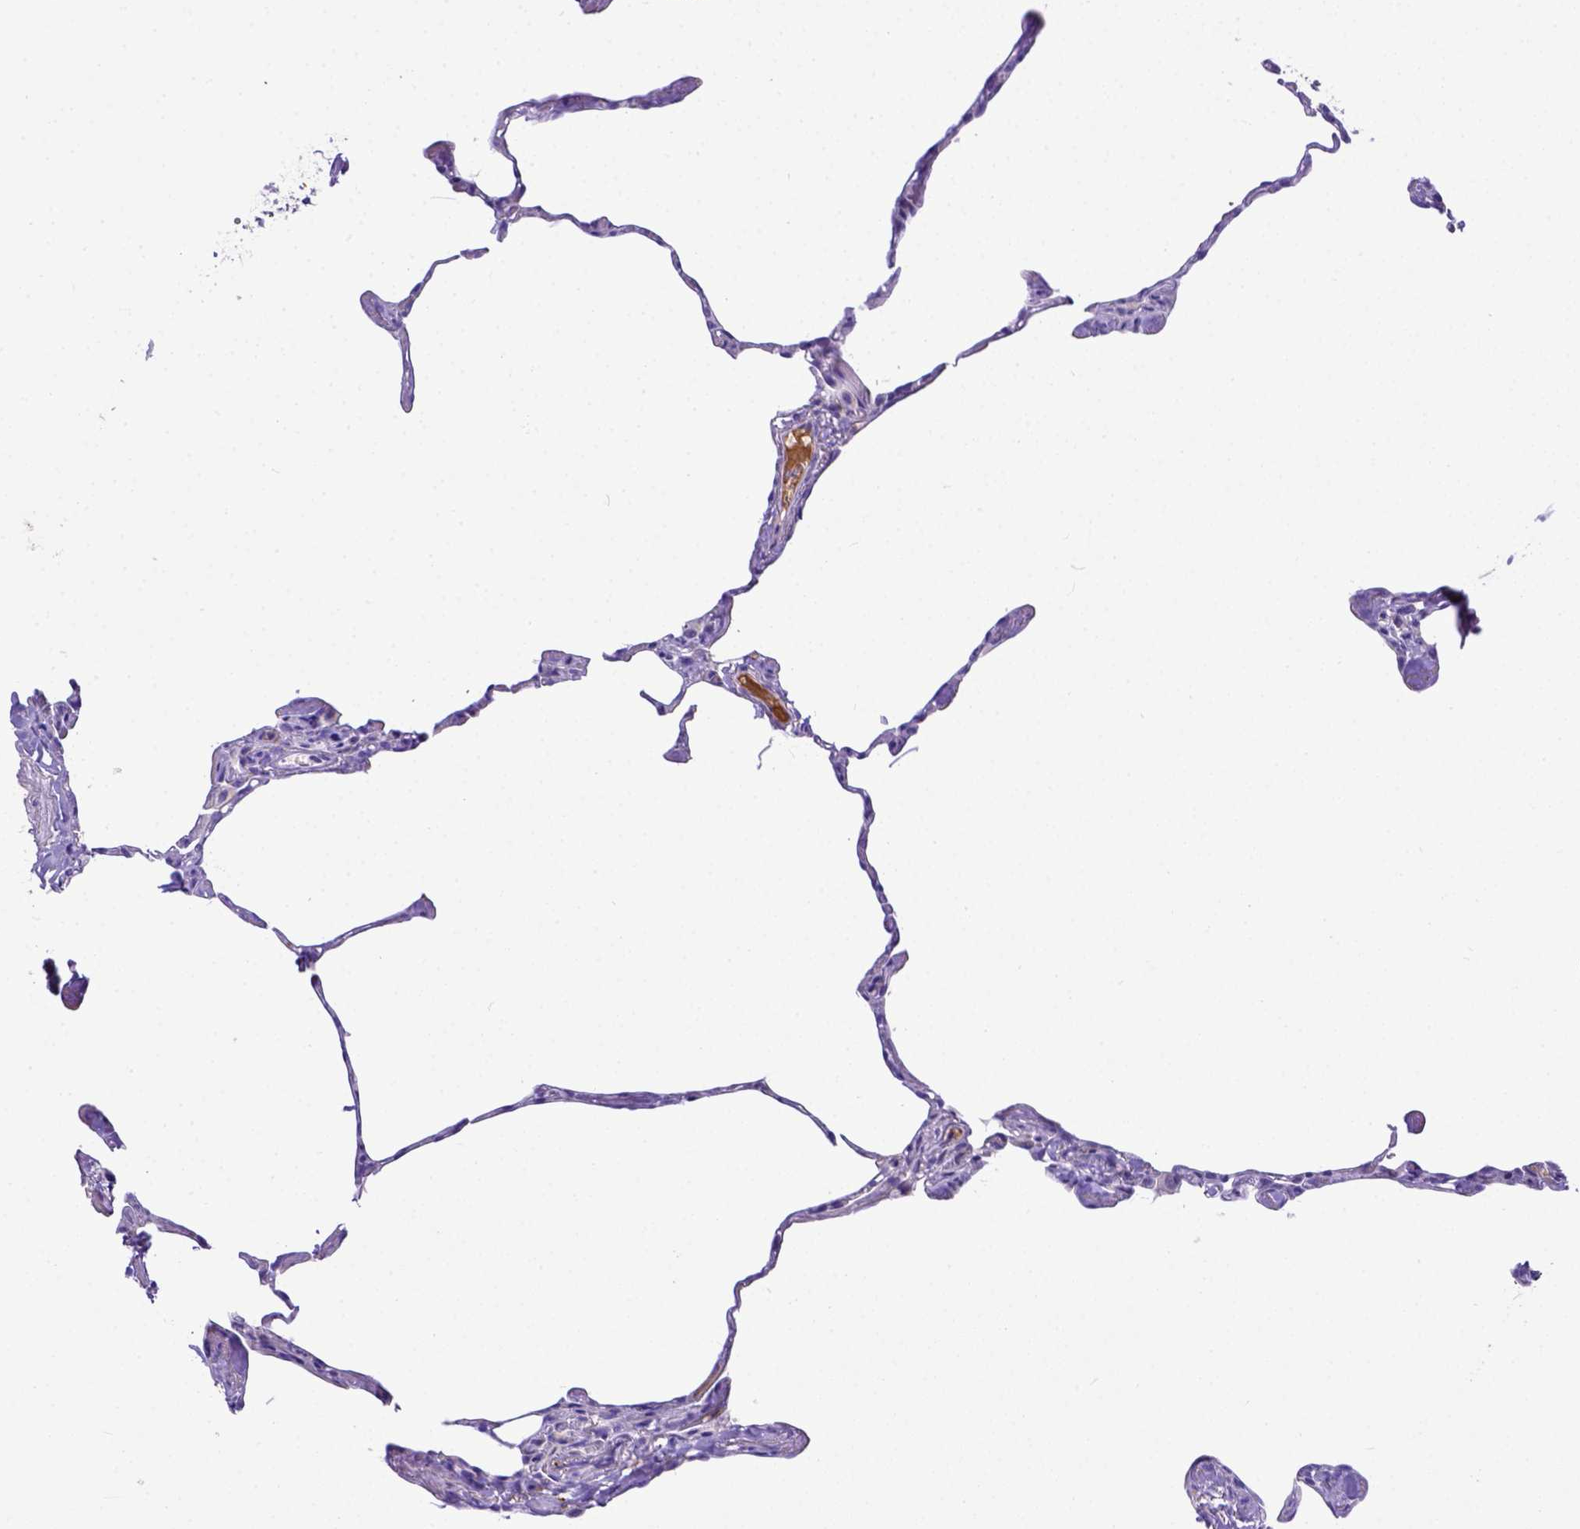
{"staining": {"intensity": "negative", "quantity": "none", "location": "none"}, "tissue": "lung", "cell_type": "Alveolar cells", "image_type": "normal", "snomed": [{"axis": "morphology", "description": "Normal tissue, NOS"}, {"axis": "topography", "description": "Lung"}], "caption": "This is an IHC histopathology image of benign lung. There is no positivity in alveolar cells.", "gene": "CFAP300", "patient": {"sex": "male", "age": 65}}